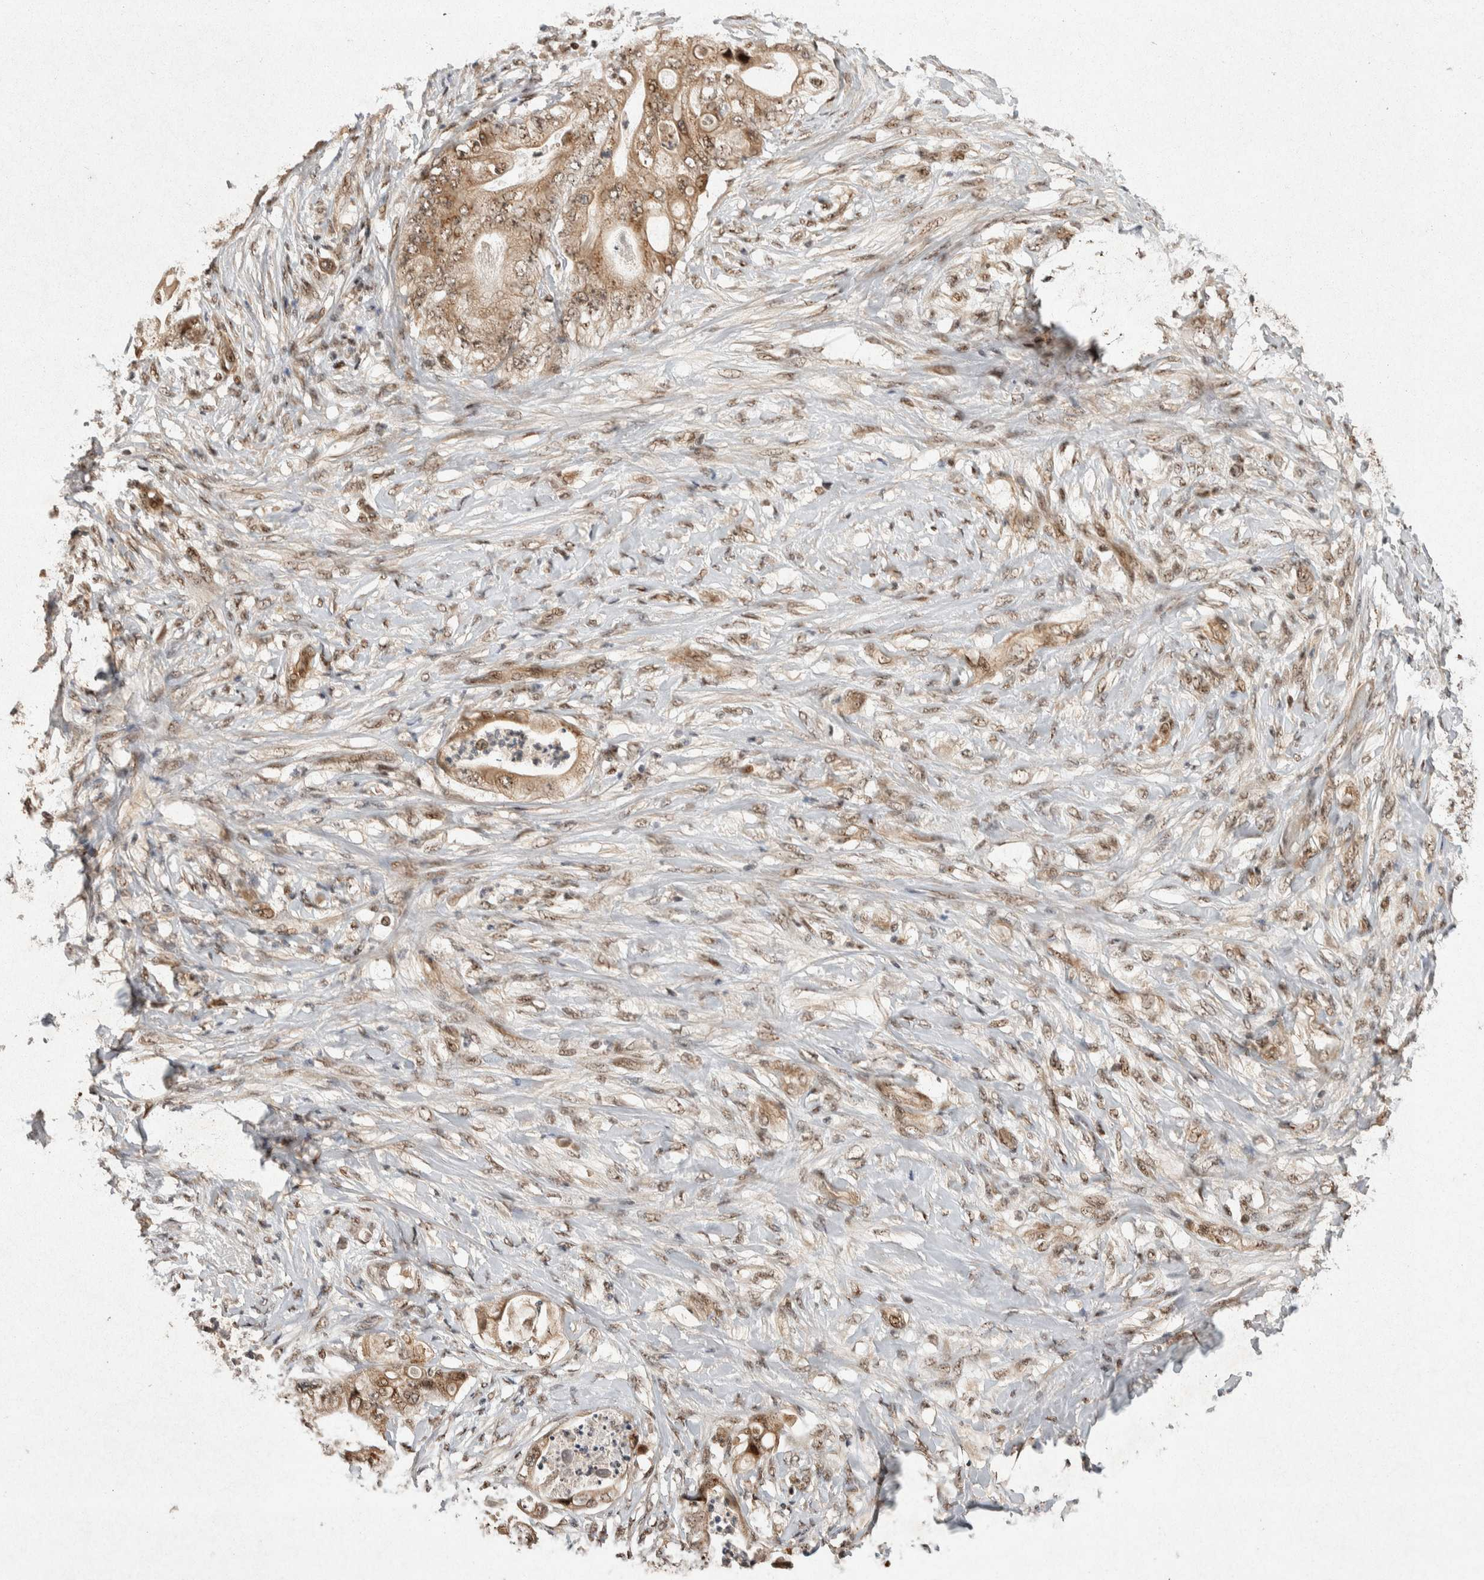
{"staining": {"intensity": "moderate", "quantity": ">75%", "location": "cytoplasmic/membranous,nuclear"}, "tissue": "stomach cancer", "cell_type": "Tumor cells", "image_type": "cancer", "snomed": [{"axis": "morphology", "description": "Adenocarcinoma, NOS"}, {"axis": "topography", "description": "Stomach"}], "caption": "Immunohistochemical staining of stomach cancer demonstrates medium levels of moderate cytoplasmic/membranous and nuclear protein expression in about >75% of tumor cells.", "gene": "TOR1B", "patient": {"sex": "female", "age": 73}}